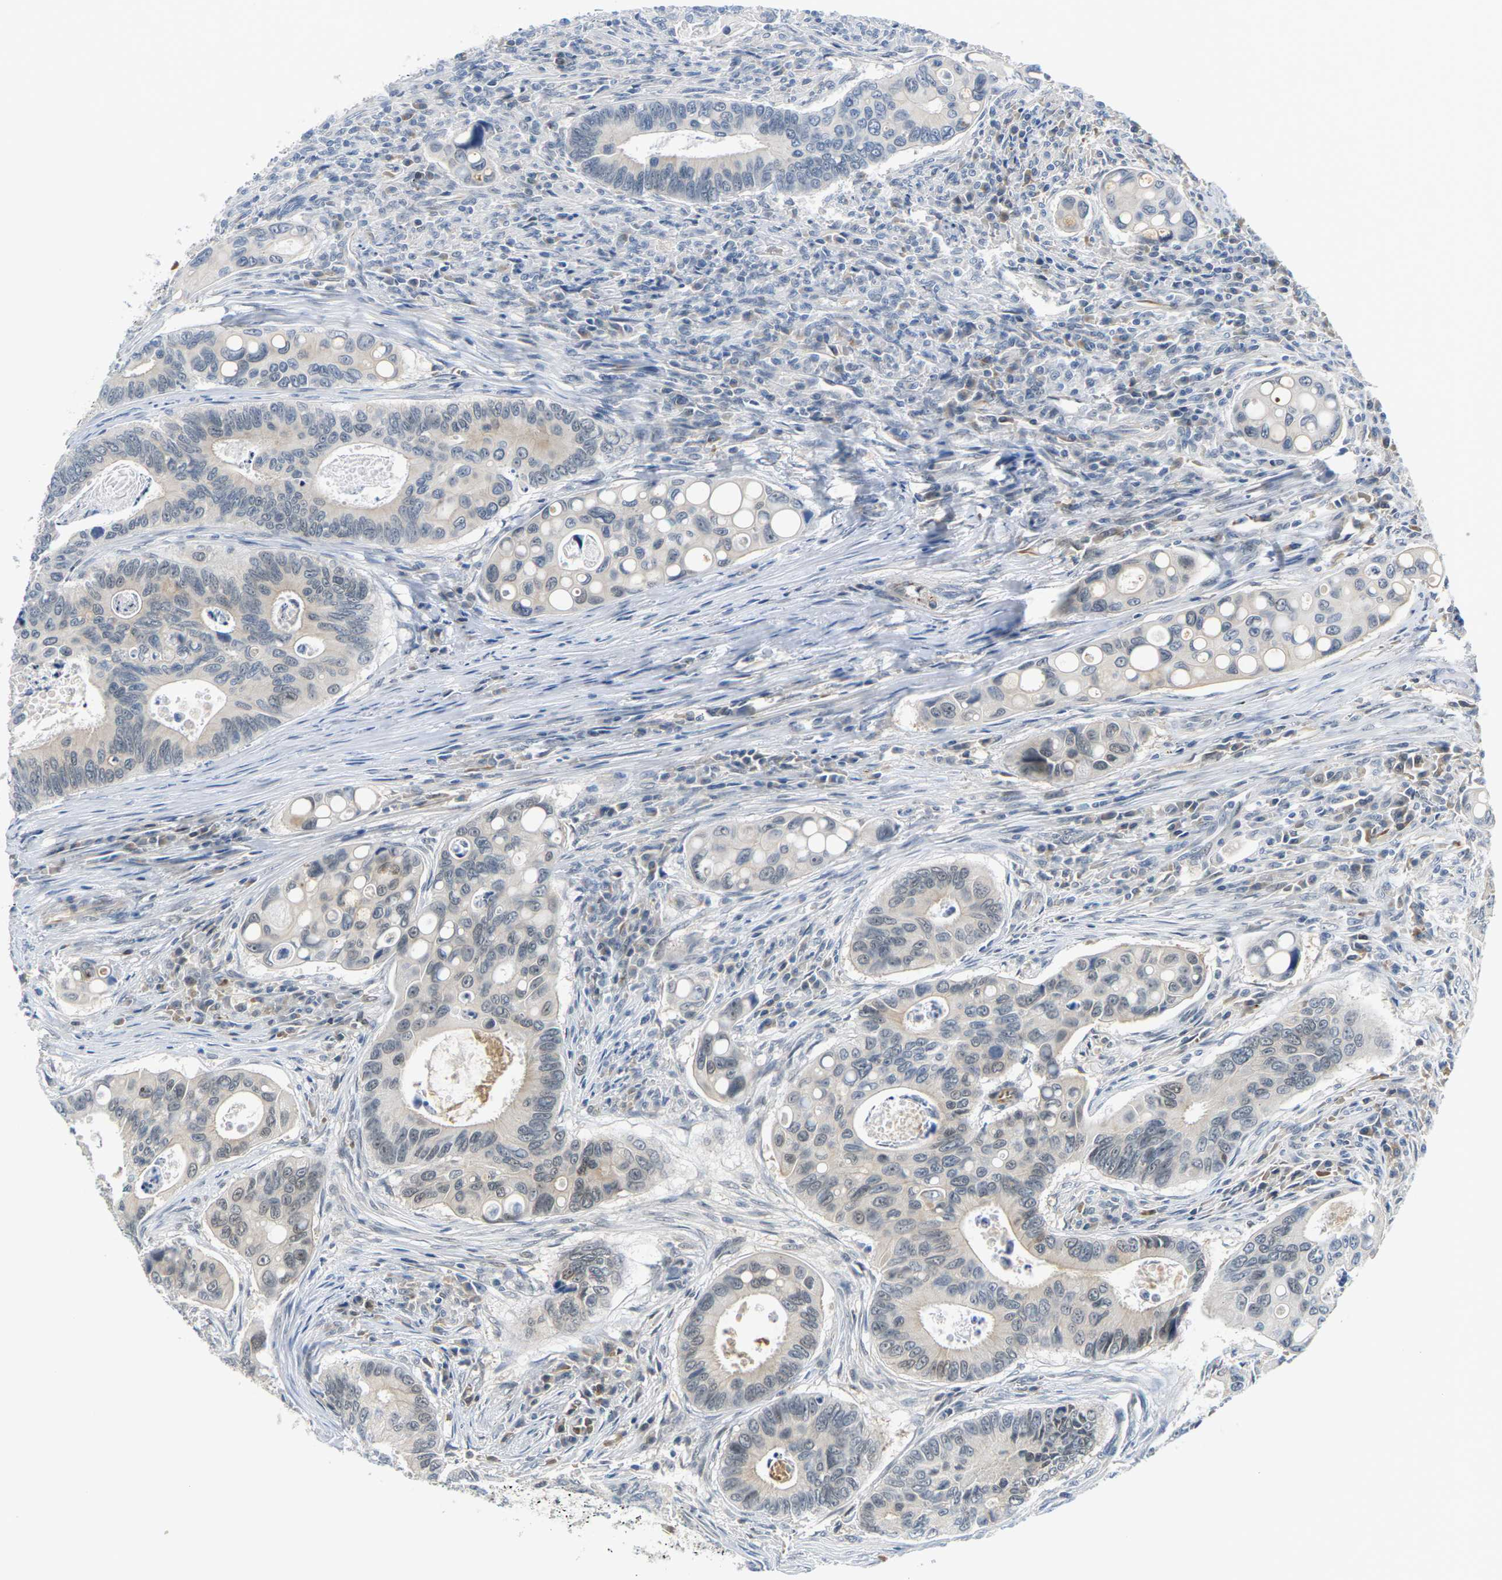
{"staining": {"intensity": "weak", "quantity": "25%-75%", "location": "cytoplasmic/membranous,nuclear"}, "tissue": "colorectal cancer", "cell_type": "Tumor cells", "image_type": "cancer", "snomed": [{"axis": "morphology", "description": "Inflammation, NOS"}, {"axis": "morphology", "description": "Adenocarcinoma, NOS"}, {"axis": "topography", "description": "Colon"}], "caption": "DAB immunohistochemical staining of human colorectal adenocarcinoma reveals weak cytoplasmic/membranous and nuclear protein positivity in approximately 25%-75% of tumor cells.", "gene": "PKP2", "patient": {"sex": "male", "age": 72}}